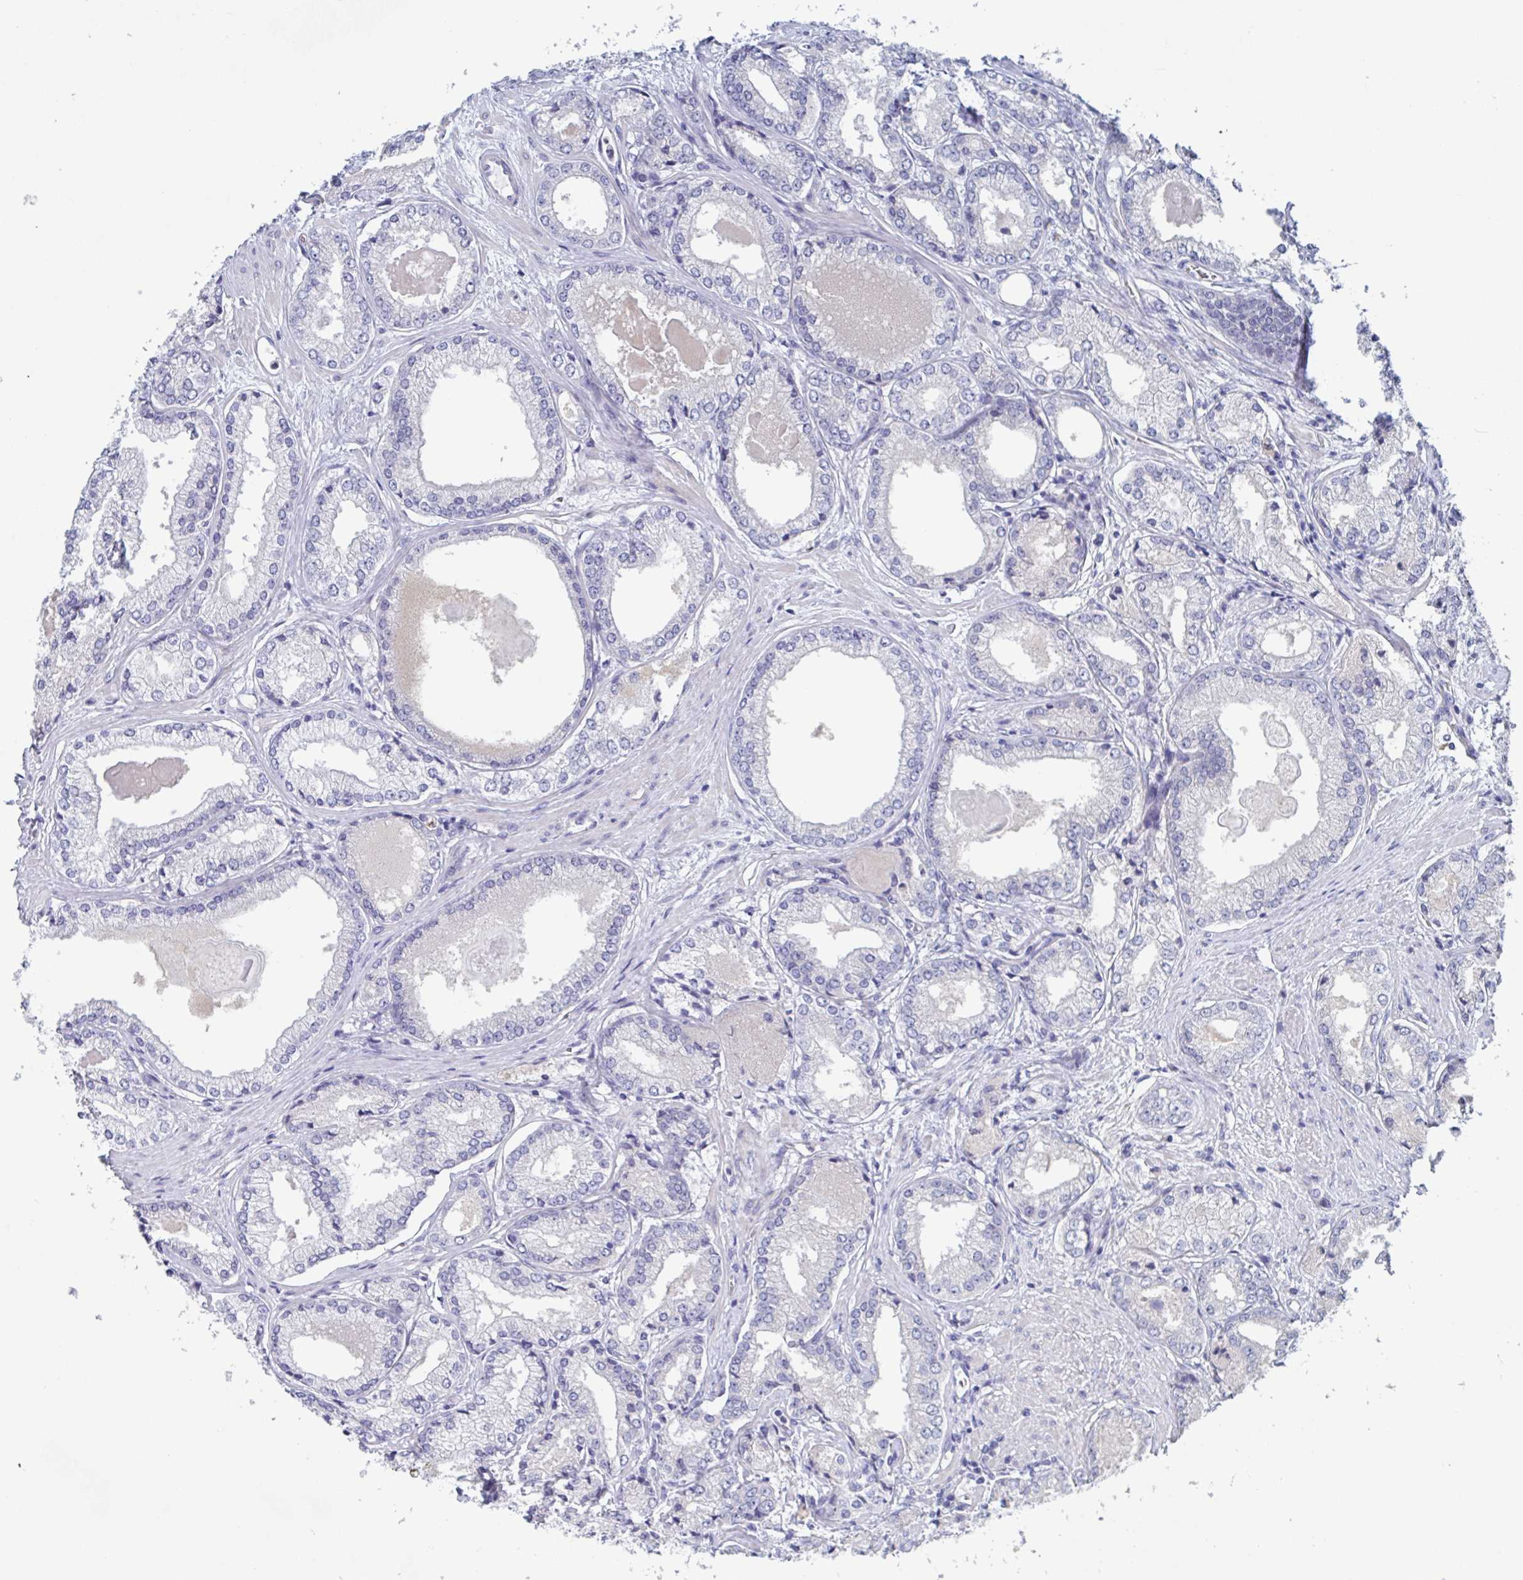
{"staining": {"intensity": "negative", "quantity": "none", "location": "none"}, "tissue": "prostate cancer", "cell_type": "Tumor cells", "image_type": "cancer", "snomed": [{"axis": "morphology", "description": "Adenocarcinoma, NOS"}, {"axis": "morphology", "description": "Adenocarcinoma, Low grade"}, {"axis": "topography", "description": "Prostate"}], "caption": "There is no significant positivity in tumor cells of low-grade adenocarcinoma (prostate).", "gene": "ST14", "patient": {"sex": "male", "age": 68}}